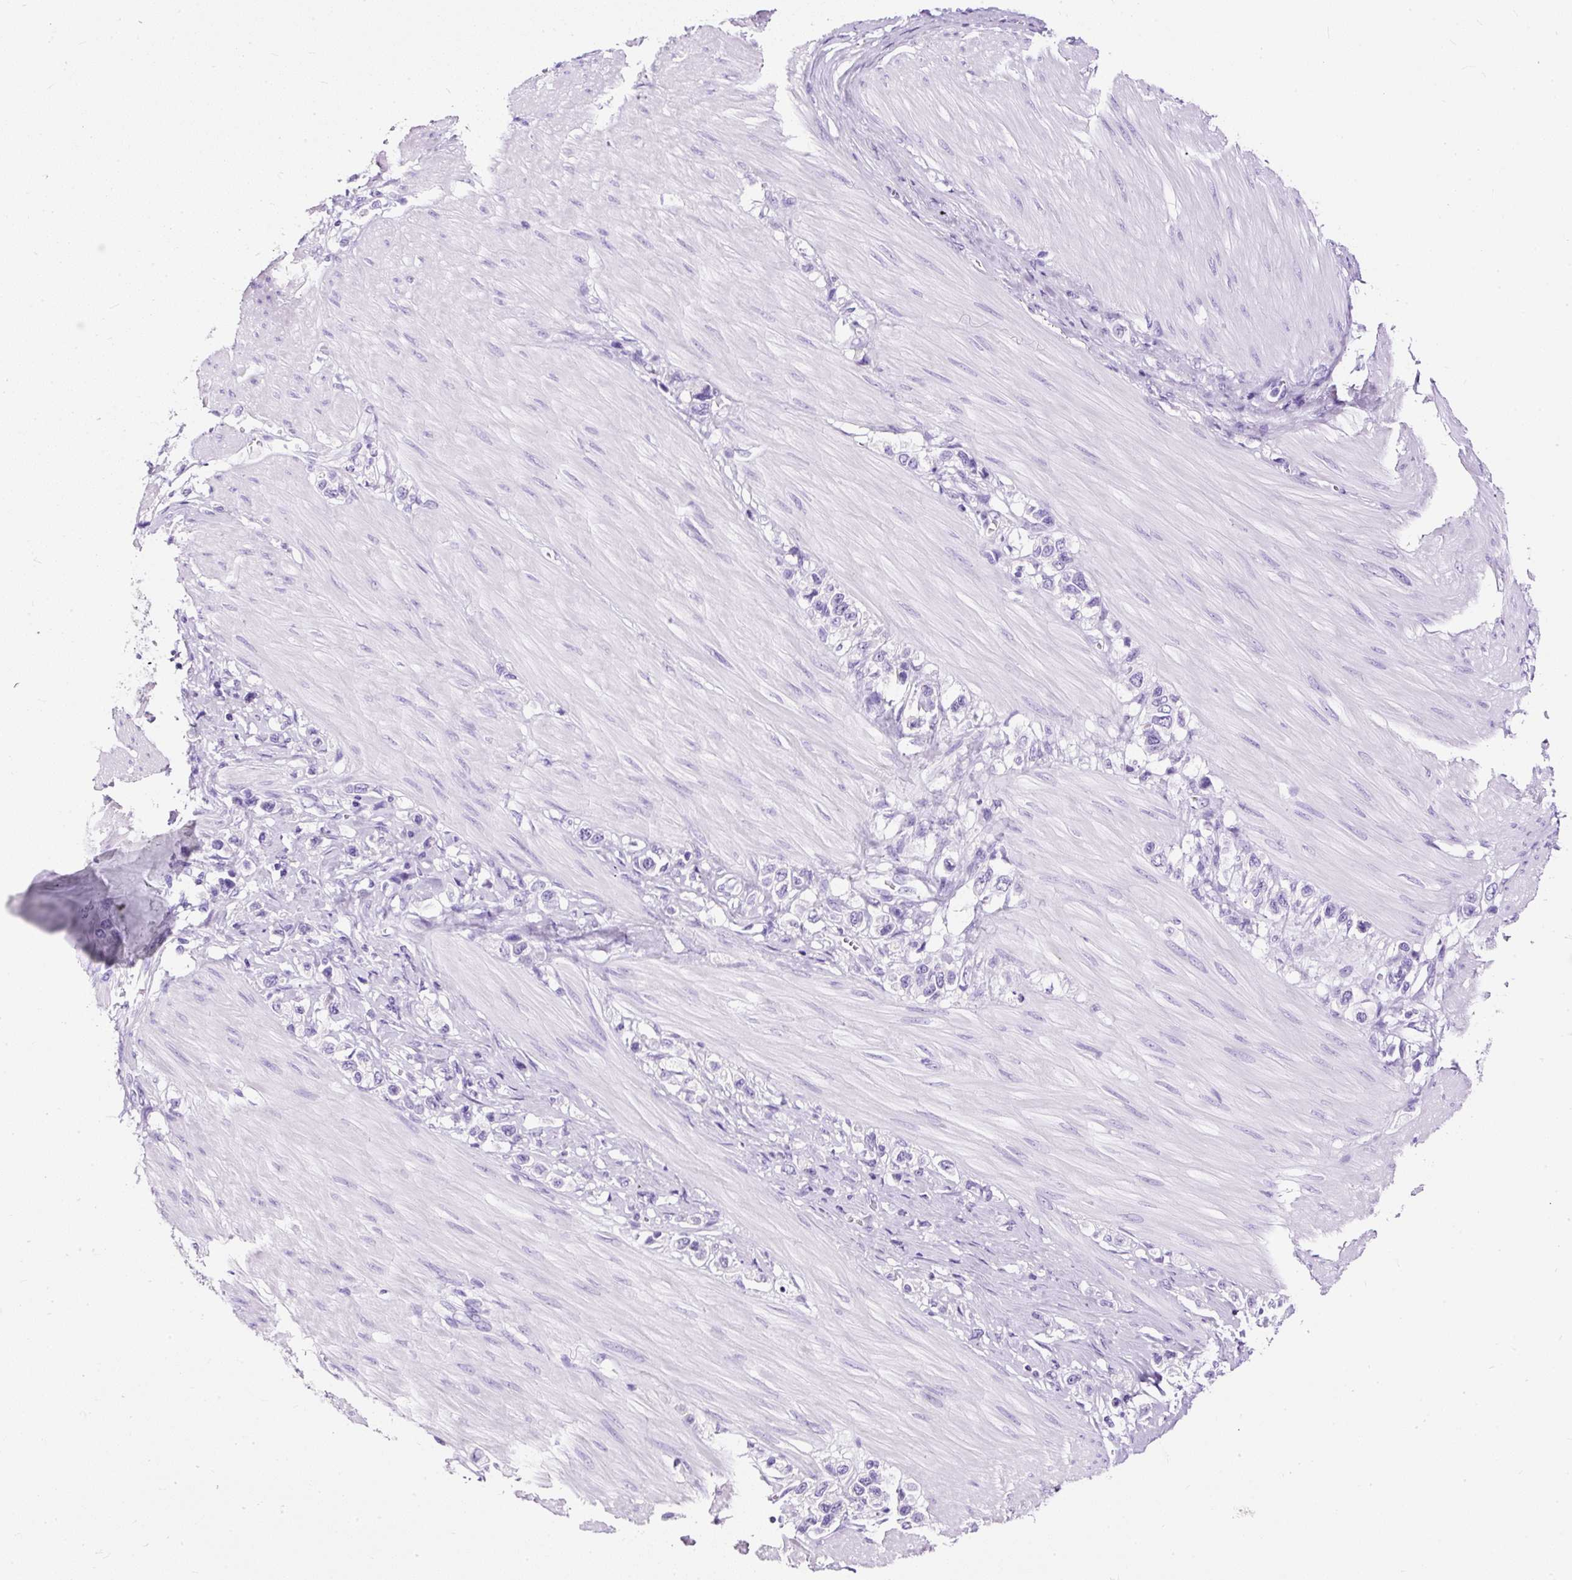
{"staining": {"intensity": "negative", "quantity": "none", "location": "none"}, "tissue": "stomach cancer", "cell_type": "Tumor cells", "image_type": "cancer", "snomed": [{"axis": "morphology", "description": "Adenocarcinoma, NOS"}, {"axis": "topography", "description": "Stomach"}], "caption": "Stomach cancer was stained to show a protein in brown. There is no significant expression in tumor cells.", "gene": "NTS", "patient": {"sex": "female", "age": 65}}